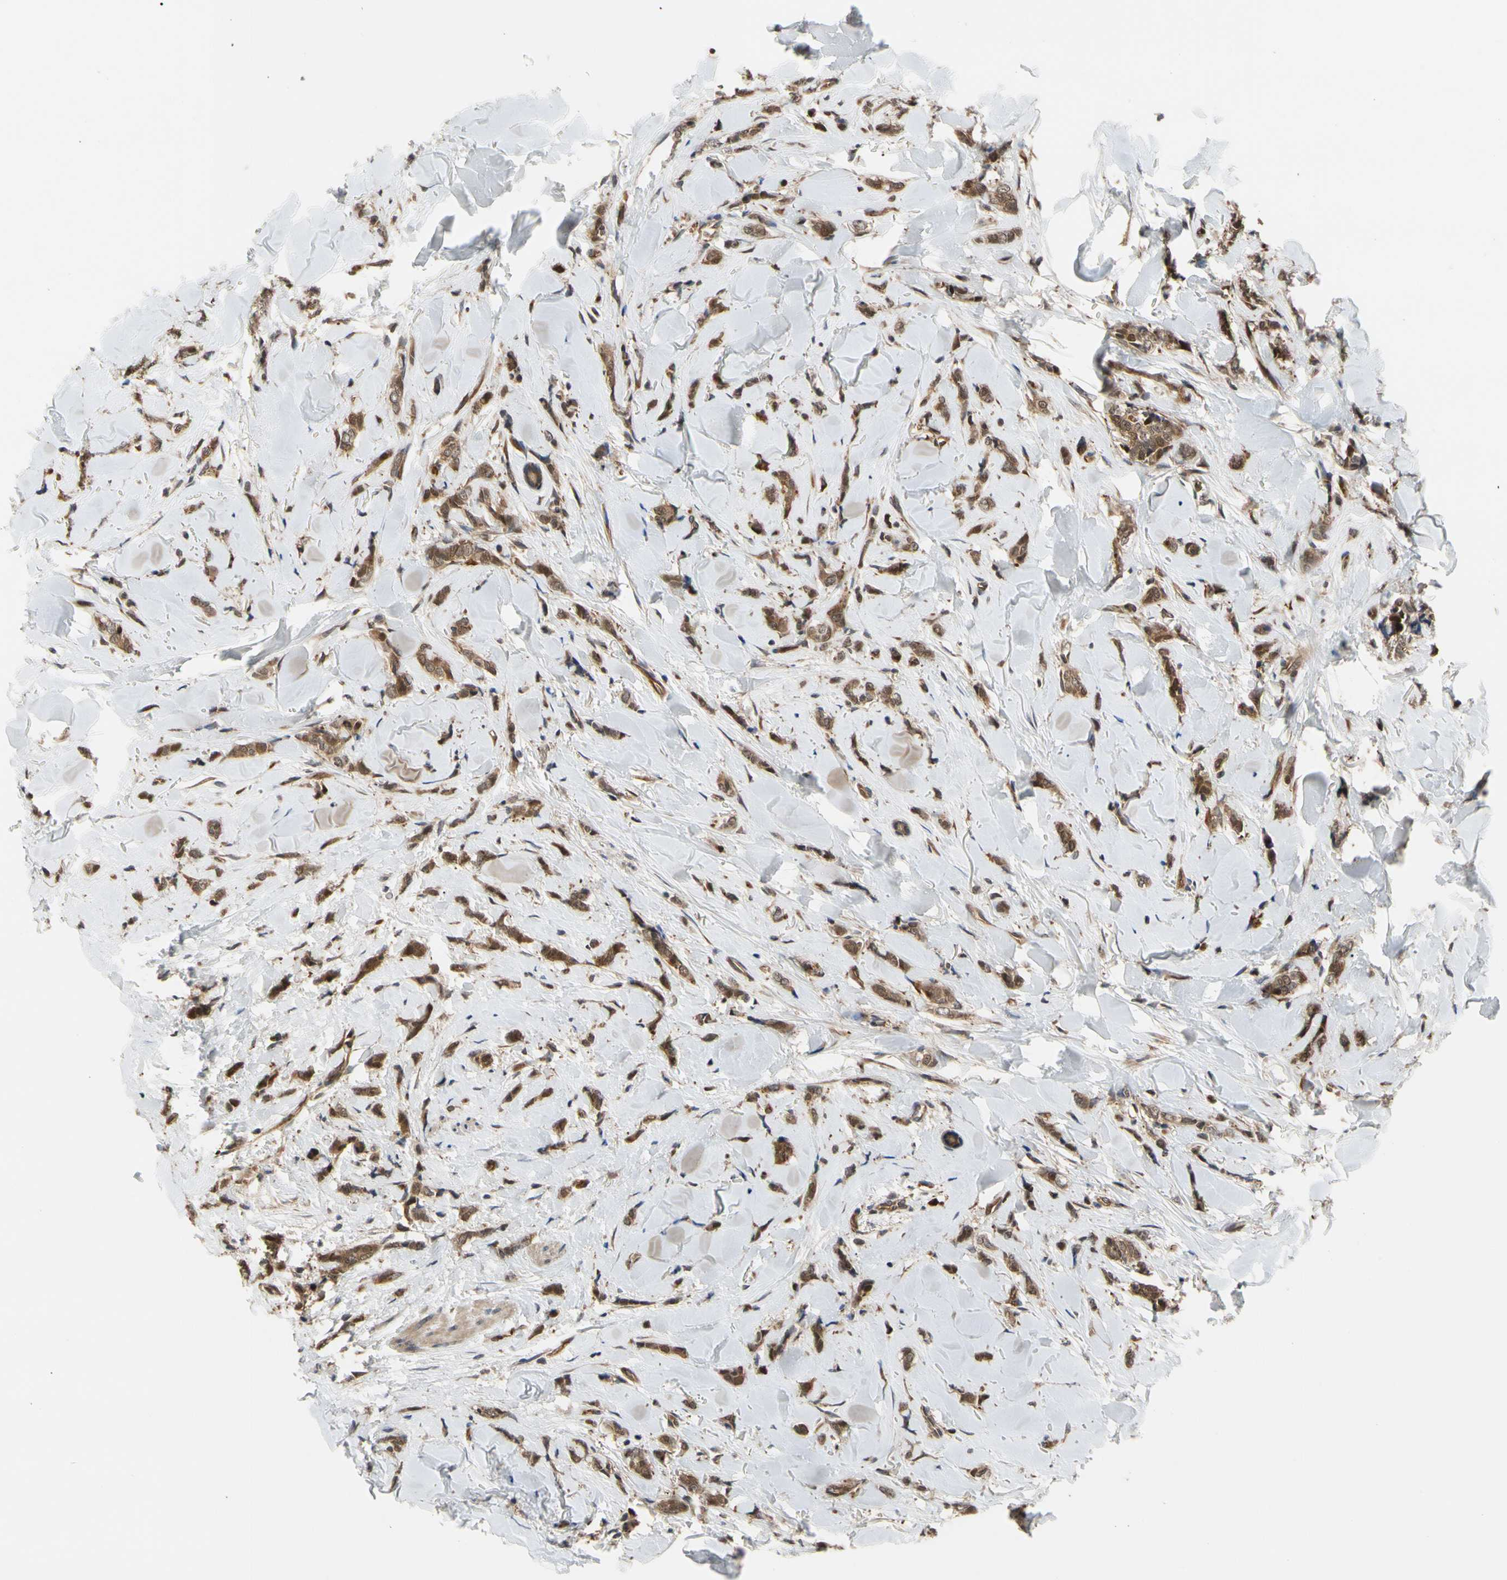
{"staining": {"intensity": "moderate", "quantity": ">75%", "location": "cytoplasmic/membranous"}, "tissue": "breast cancer", "cell_type": "Tumor cells", "image_type": "cancer", "snomed": [{"axis": "morphology", "description": "Lobular carcinoma"}, {"axis": "topography", "description": "Skin"}, {"axis": "topography", "description": "Breast"}], "caption": "Moderate cytoplasmic/membranous protein positivity is appreciated in approximately >75% of tumor cells in lobular carcinoma (breast).", "gene": "CYTIP", "patient": {"sex": "female", "age": 46}}